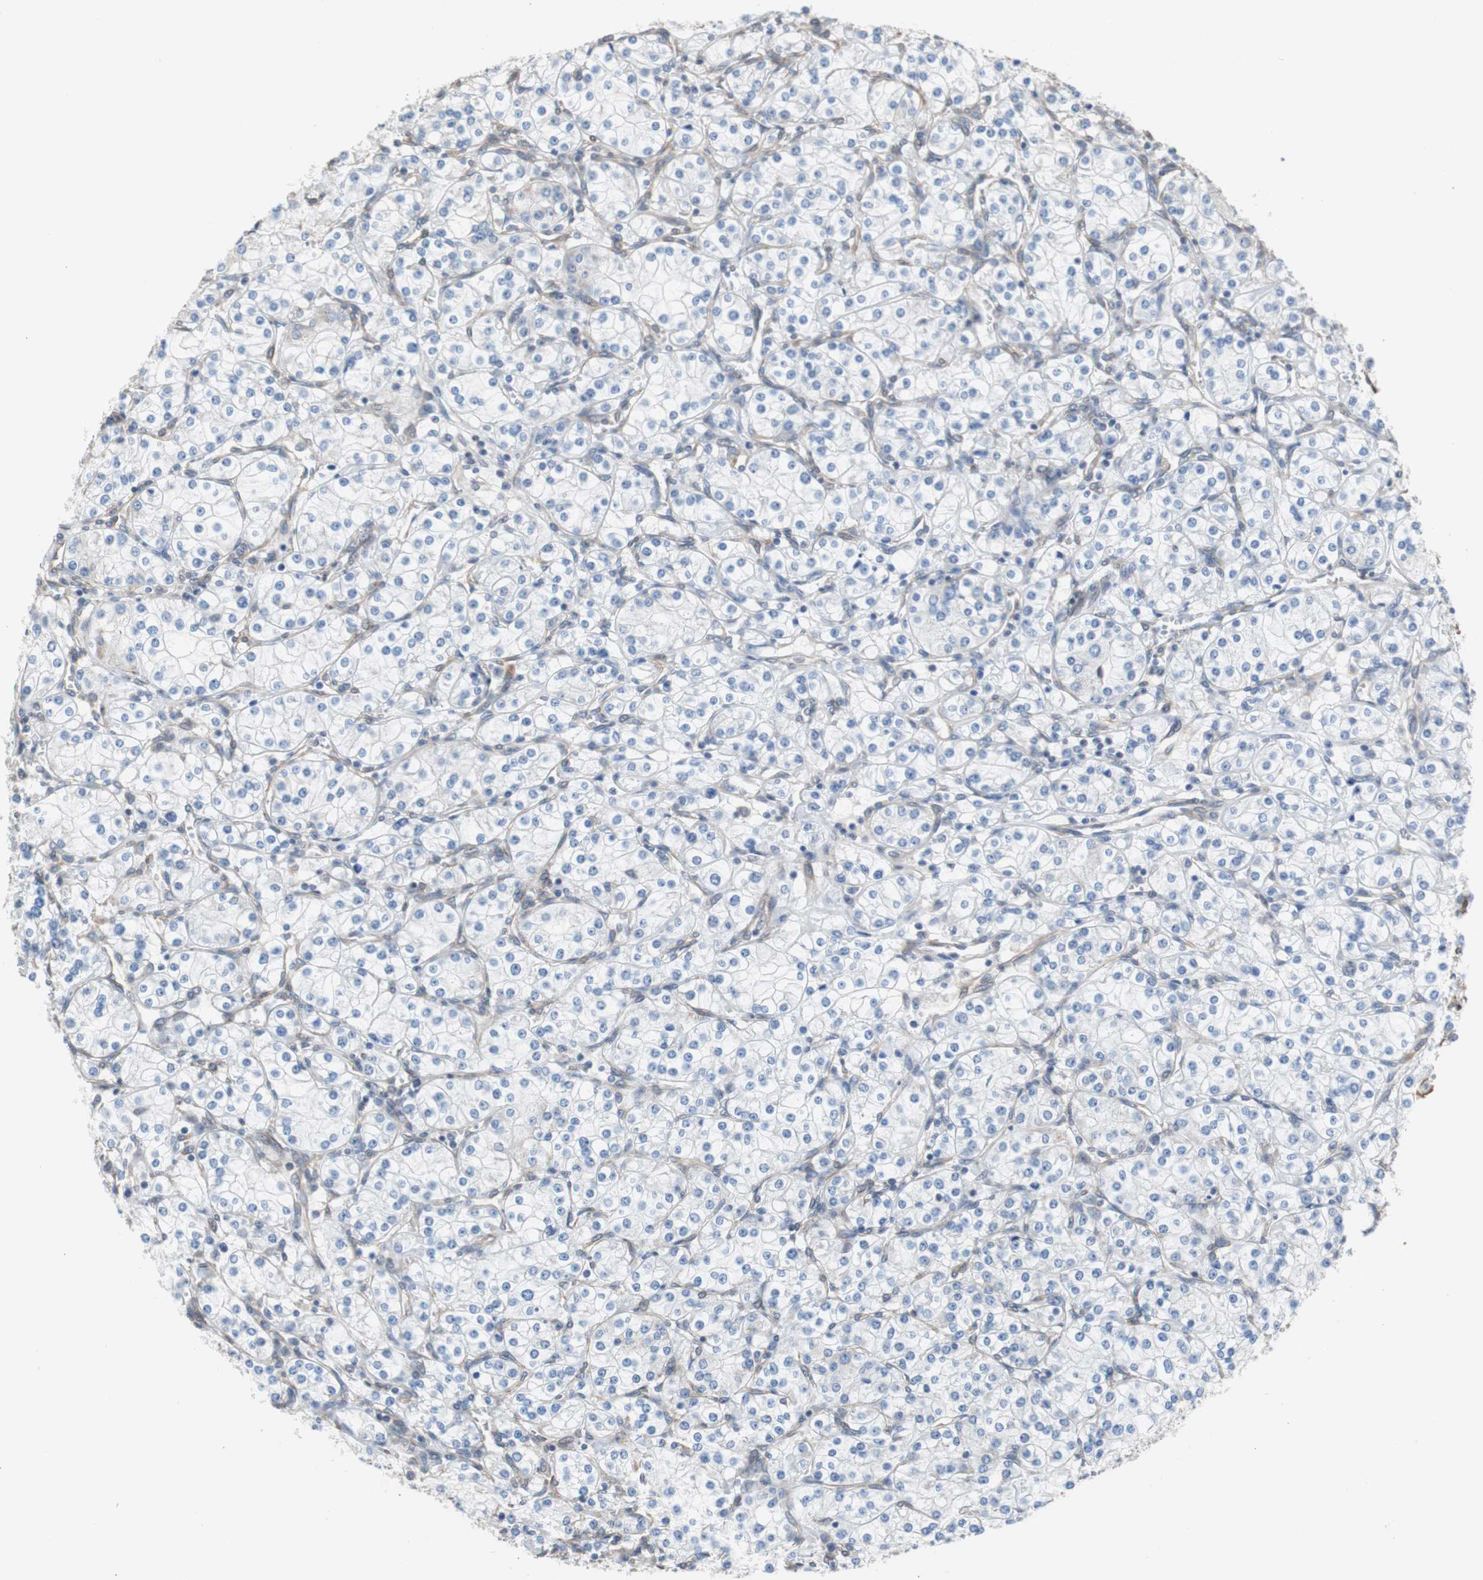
{"staining": {"intensity": "negative", "quantity": "none", "location": "none"}, "tissue": "renal cancer", "cell_type": "Tumor cells", "image_type": "cancer", "snomed": [{"axis": "morphology", "description": "Adenocarcinoma, NOS"}, {"axis": "topography", "description": "Kidney"}], "caption": "Tumor cells are negative for brown protein staining in renal cancer (adenocarcinoma).", "gene": "KIF3B", "patient": {"sex": "male", "age": 77}}